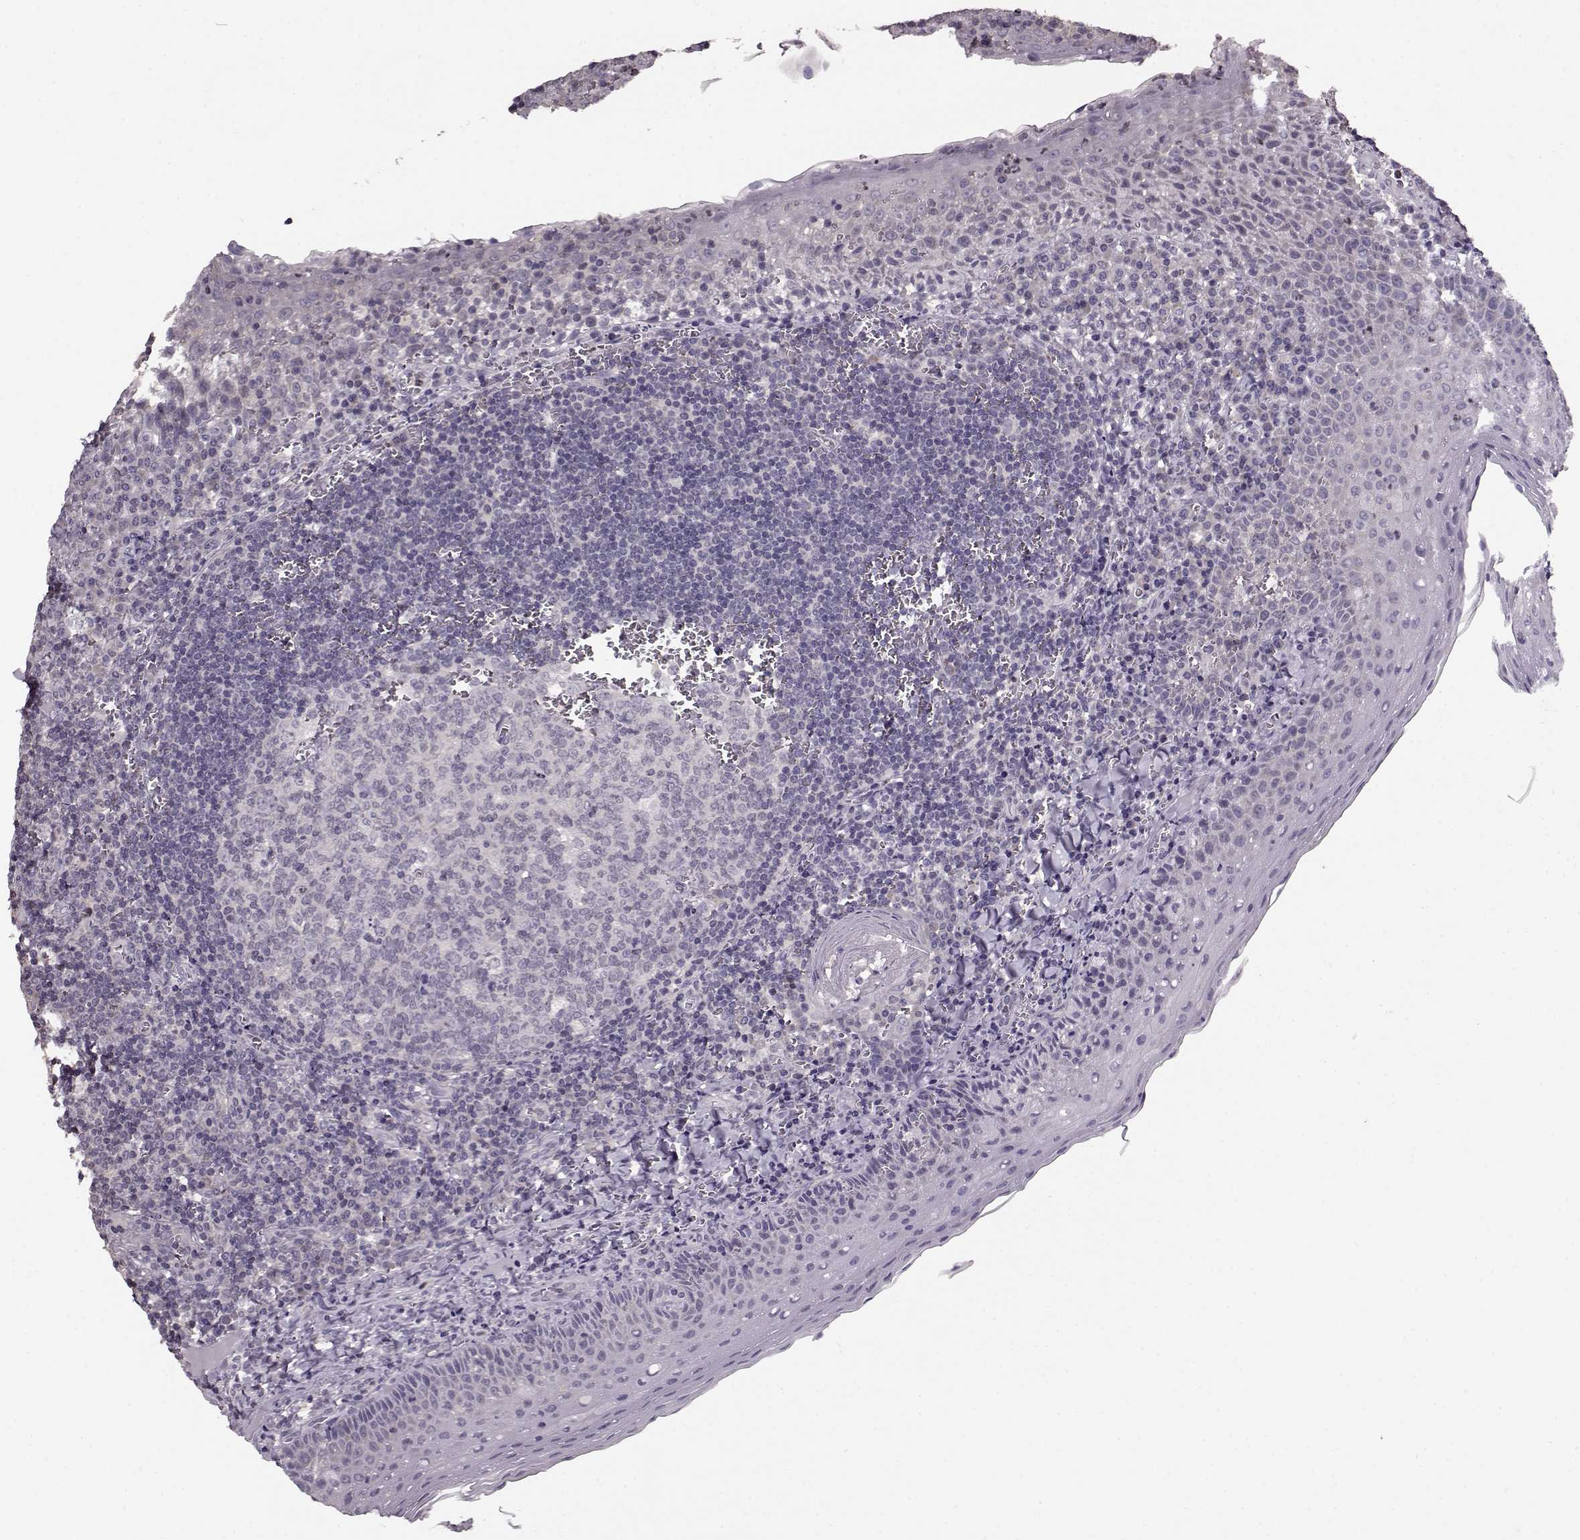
{"staining": {"intensity": "negative", "quantity": "none", "location": "none"}, "tissue": "tonsil", "cell_type": "Germinal center cells", "image_type": "normal", "snomed": [{"axis": "morphology", "description": "Normal tissue, NOS"}, {"axis": "morphology", "description": "Inflammation, NOS"}, {"axis": "topography", "description": "Tonsil"}], "caption": "The immunohistochemistry (IHC) image has no significant staining in germinal center cells of tonsil.", "gene": "RP1L1", "patient": {"sex": "female", "age": 31}}